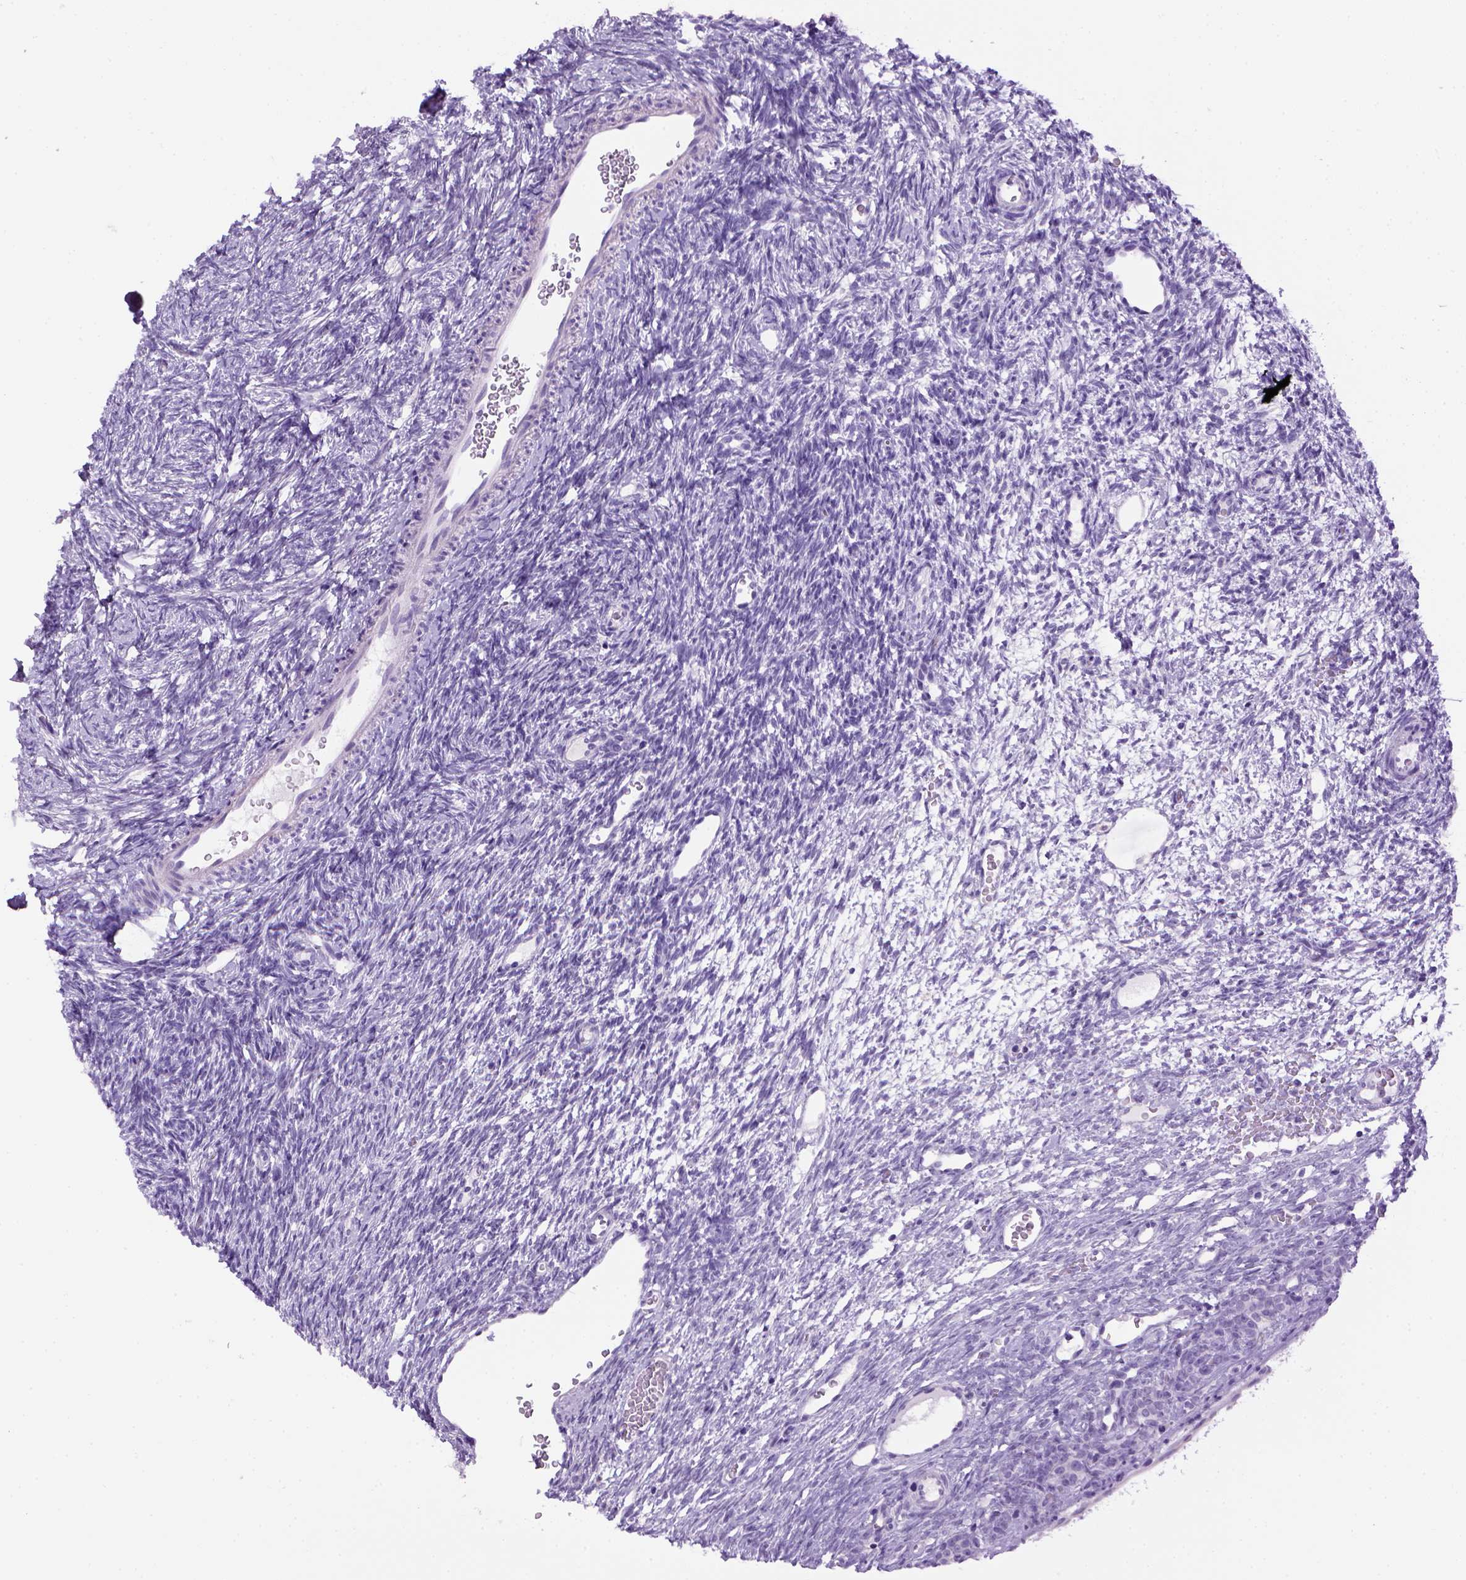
{"staining": {"intensity": "negative", "quantity": "none", "location": "none"}, "tissue": "ovary", "cell_type": "Follicle cells", "image_type": "normal", "snomed": [{"axis": "morphology", "description": "Normal tissue, NOS"}, {"axis": "topography", "description": "Ovary"}], "caption": "Human ovary stained for a protein using immunohistochemistry displays no positivity in follicle cells.", "gene": "SGCG", "patient": {"sex": "female", "age": 34}}